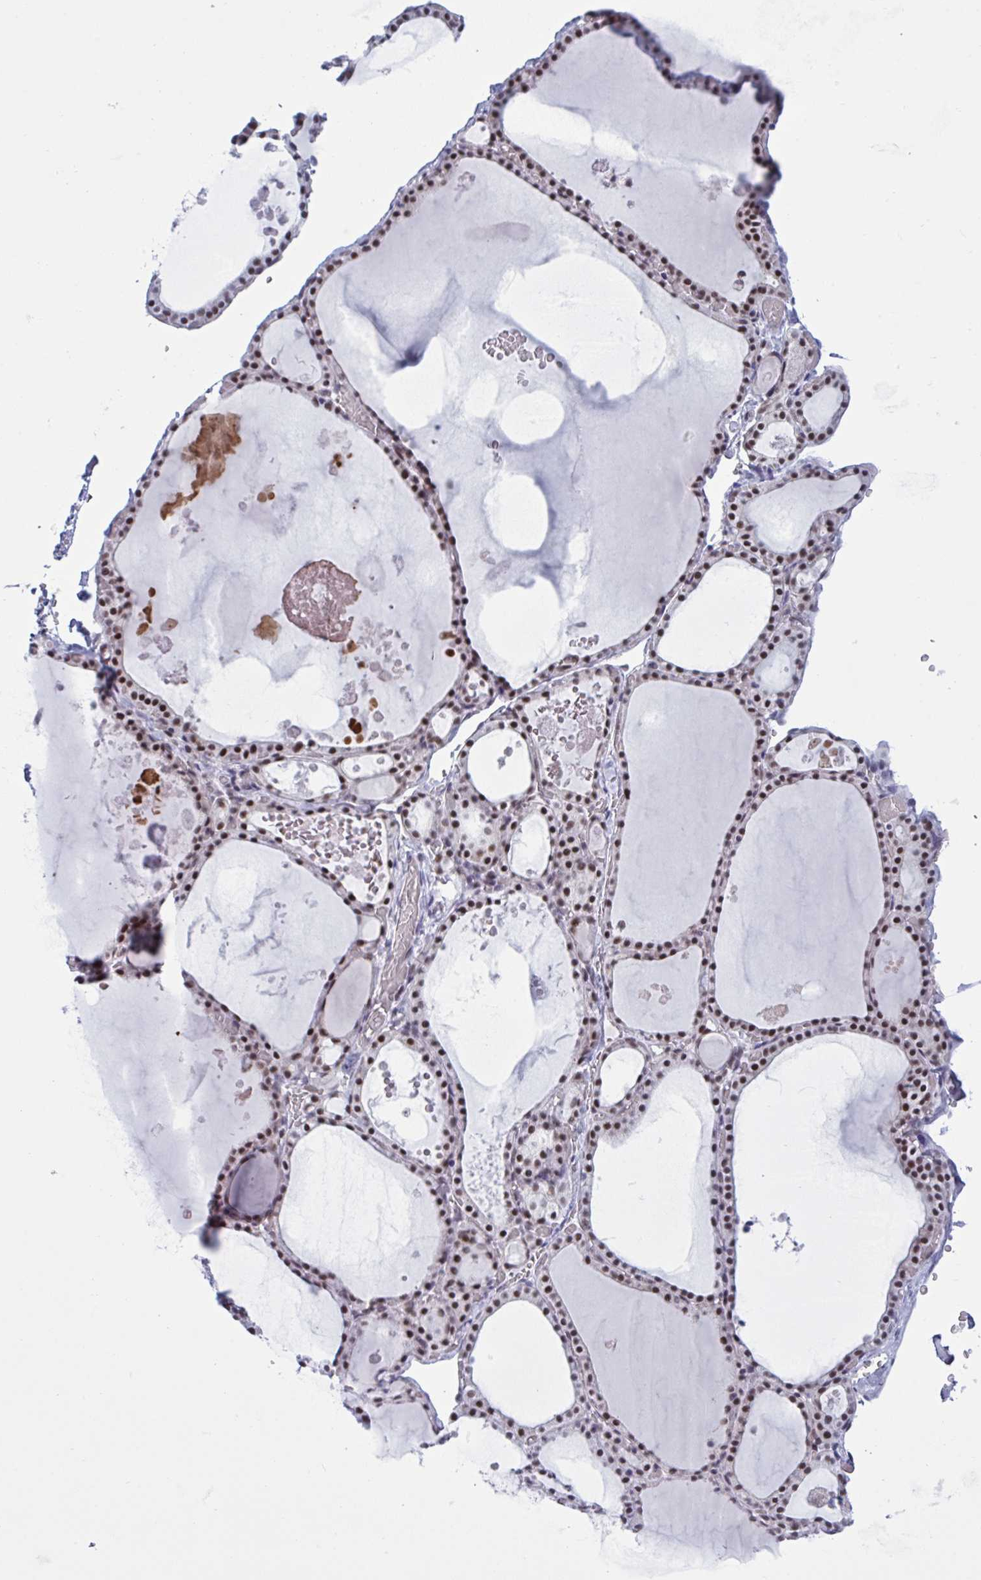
{"staining": {"intensity": "moderate", "quantity": ">75%", "location": "nuclear"}, "tissue": "thyroid gland", "cell_type": "Glandular cells", "image_type": "normal", "snomed": [{"axis": "morphology", "description": "Normal tissue, NOS"}, {"axis": "topography", "description": "Thyroid gland"}], "caption": "Benign thyroid gland demonstrates moderate nuclear positivity in about >75% of glandular cells.", "gene": "PPP1R10", "patient": {"sex": "male", "age": 56}}